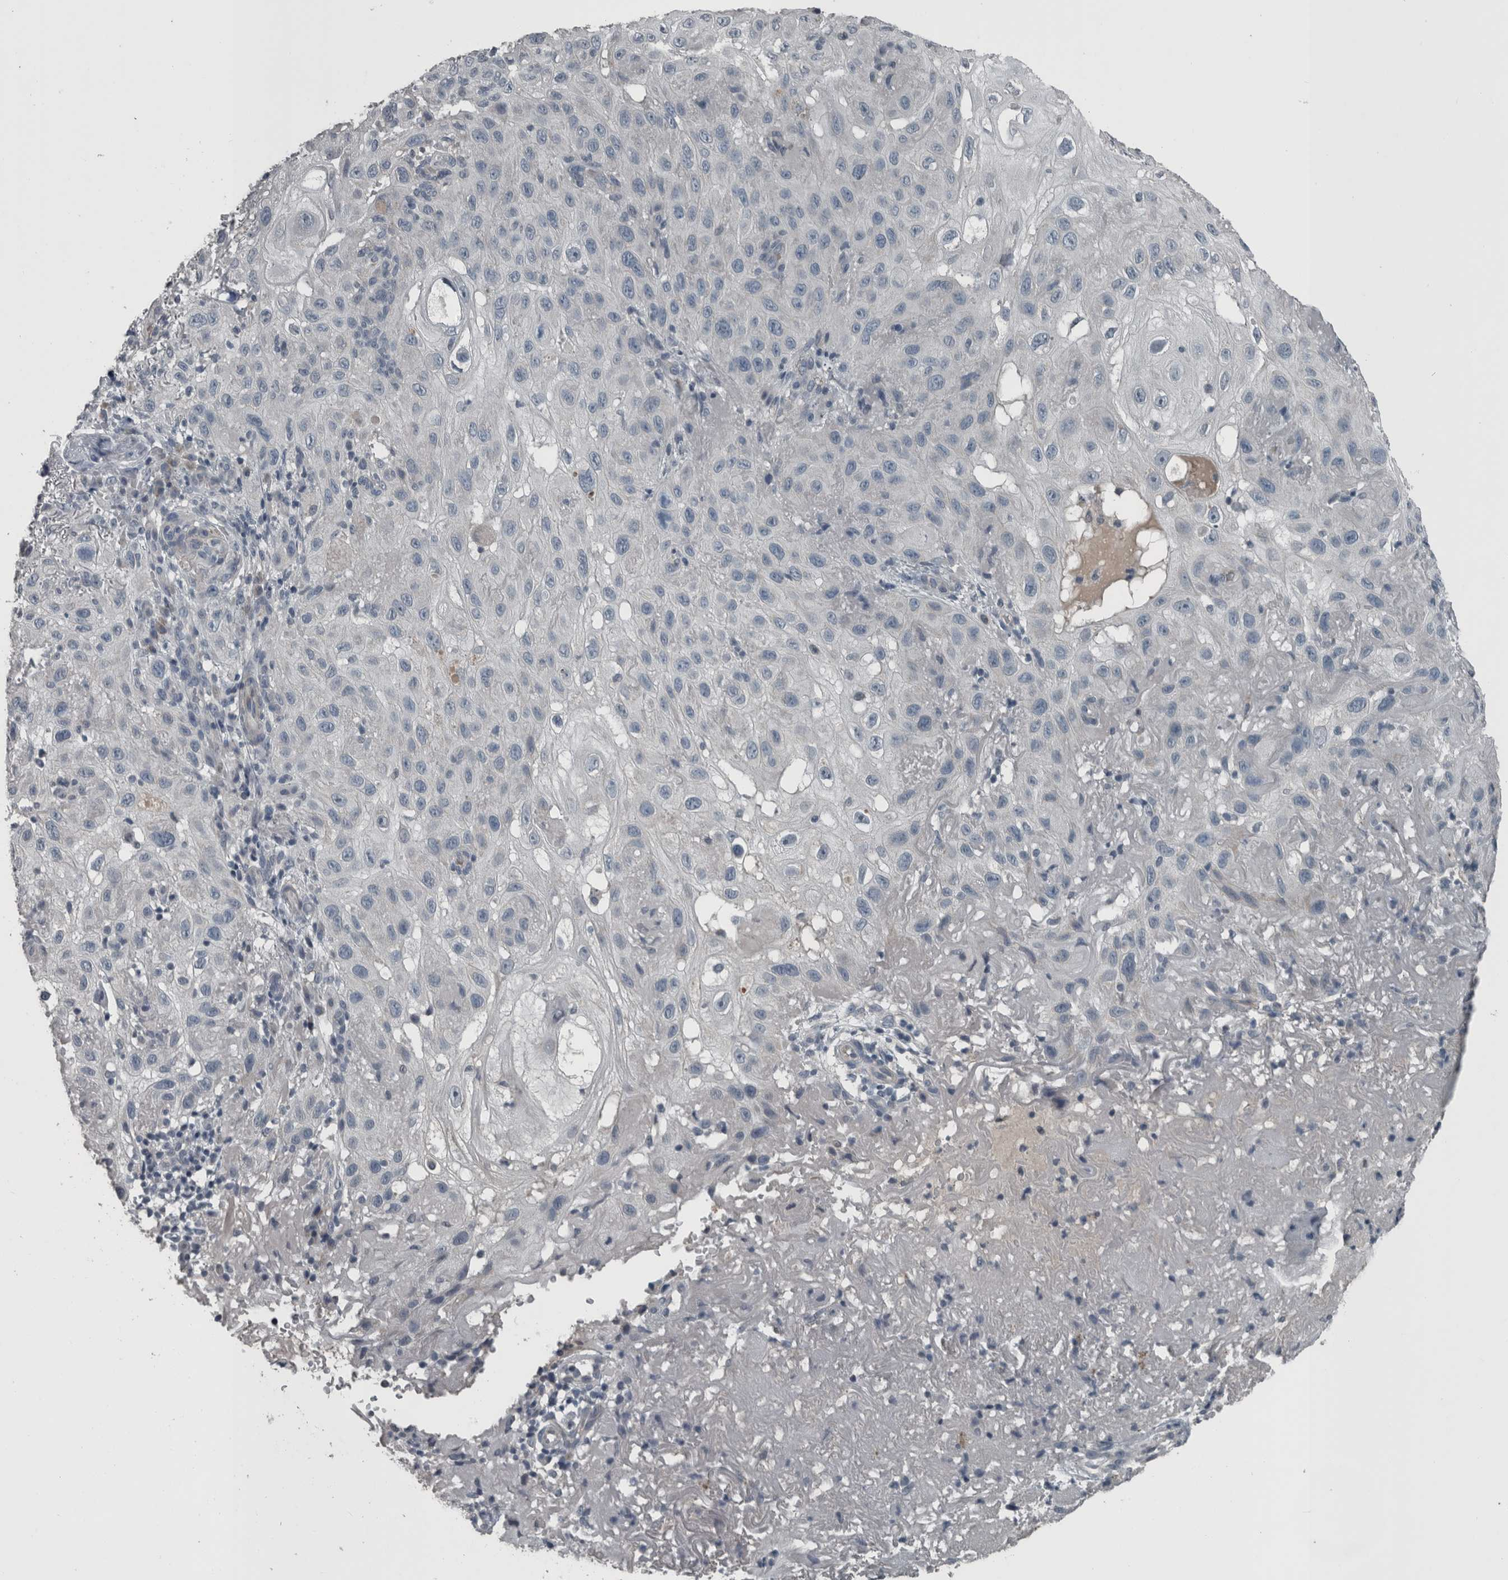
{"staining": {"intensity": "negative", "quantity": "none", "location": "none"}, "tissue": "skin cancer", "cell_type": "Tumor cells", "image_type": "cancer", "snomed": [{"axis": "morphology", "description": "Normal tissue, NOS"}, {"axis": "morphology", "description": "Squamous cell carcinoma, NOS"}, {"axis": "topography", "description": "Skin"}], "caption": "DAB immunohistochemical staining of human skin squamous cell carcinoma exhibits no significant positivity in tumor cells. (Immunohistochemistry (ihc), brightfield microscopy, high magnification).", "gene": "KRT20", "patient": {"sex": "female", "age": 96}}